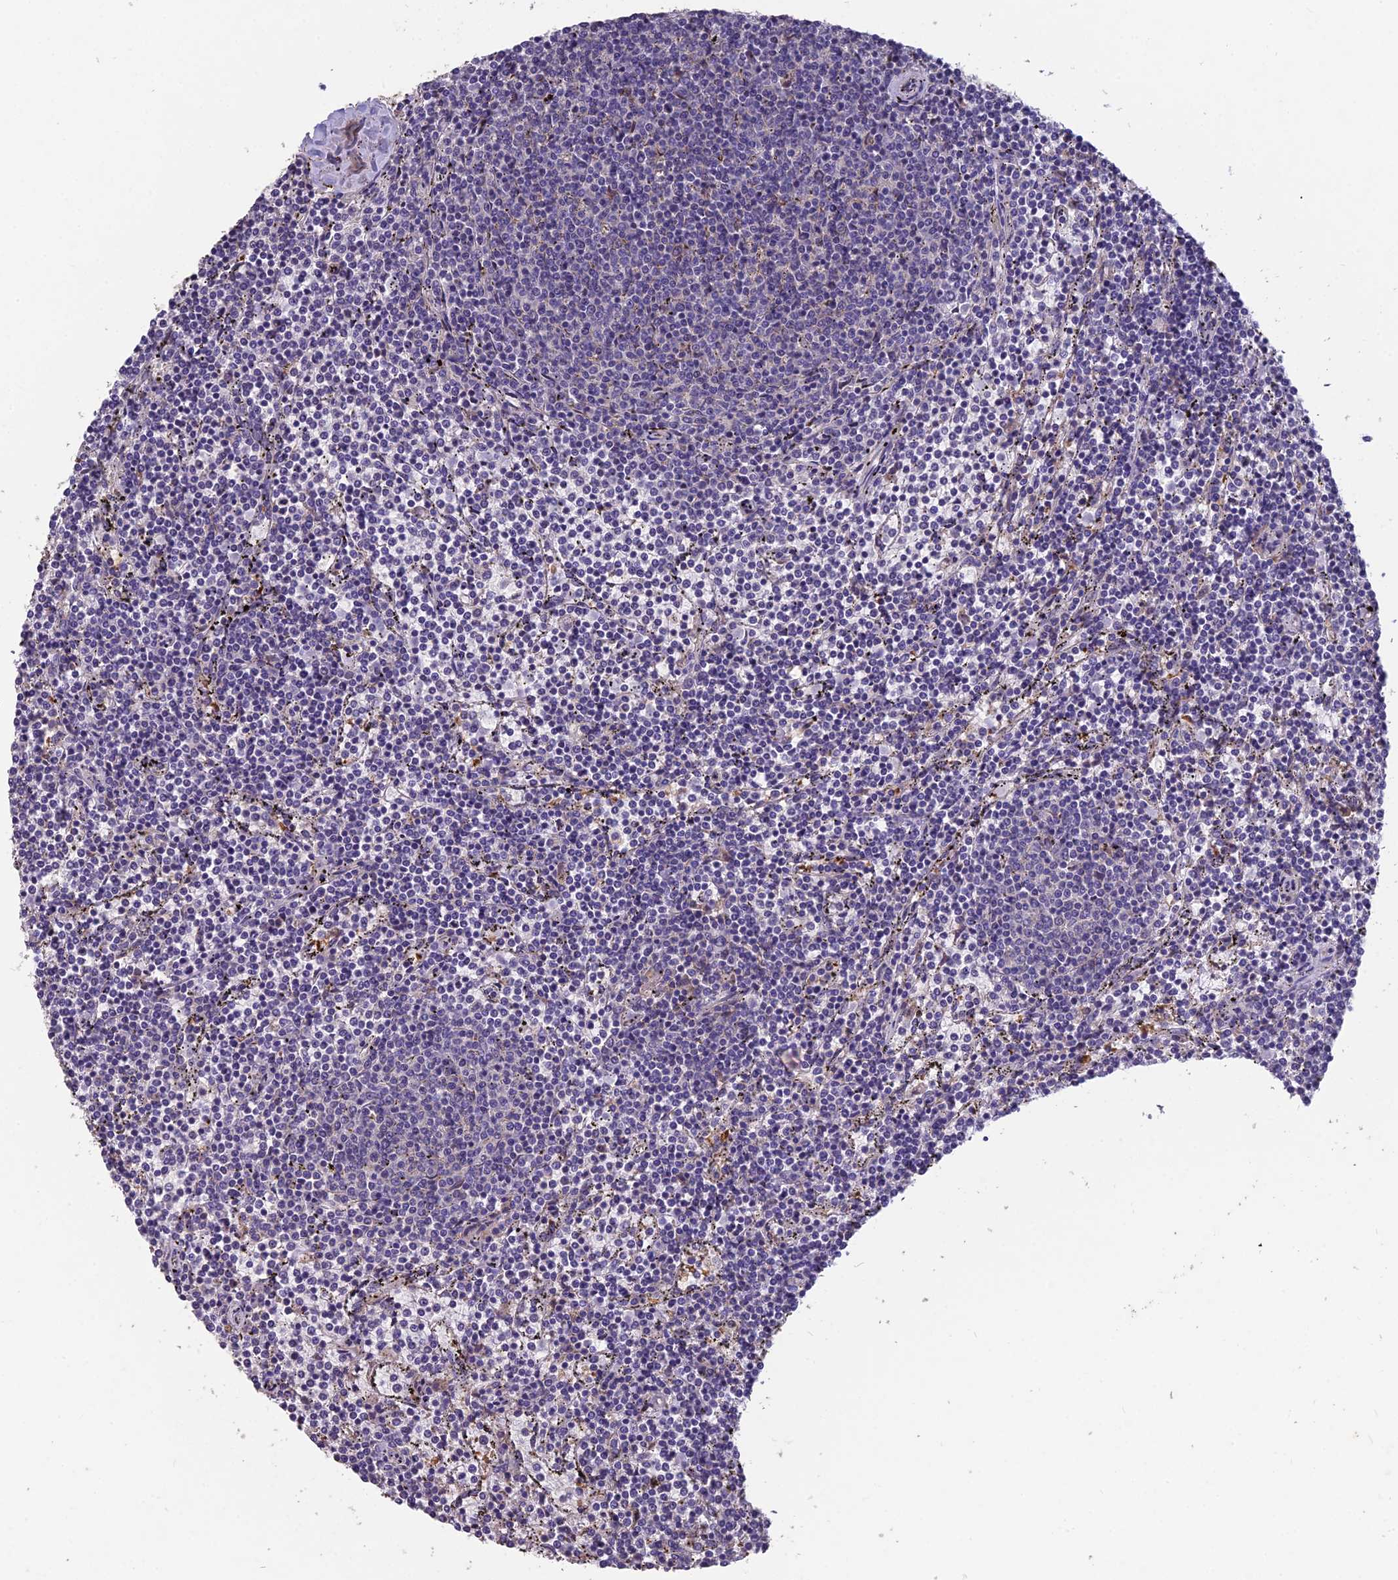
{"staining": {"intensity": "negative", "quantity": "none", "location": "none"}, "tissue": "lymphoma", "cell_type": "Tumor cells", "image_type": "cancer", "snomed": [{"axis": "morphology", "description": "Malignant lymphoma, non-Hodgkin's type, Low grade"}, {"axis": "topography", "description": "Spleen"}], "caption": "Tumor cells show no significant protein staining in lymphoma.", "gene": "CEACAM16", "patient": {"sex": "female", "age": 50}}